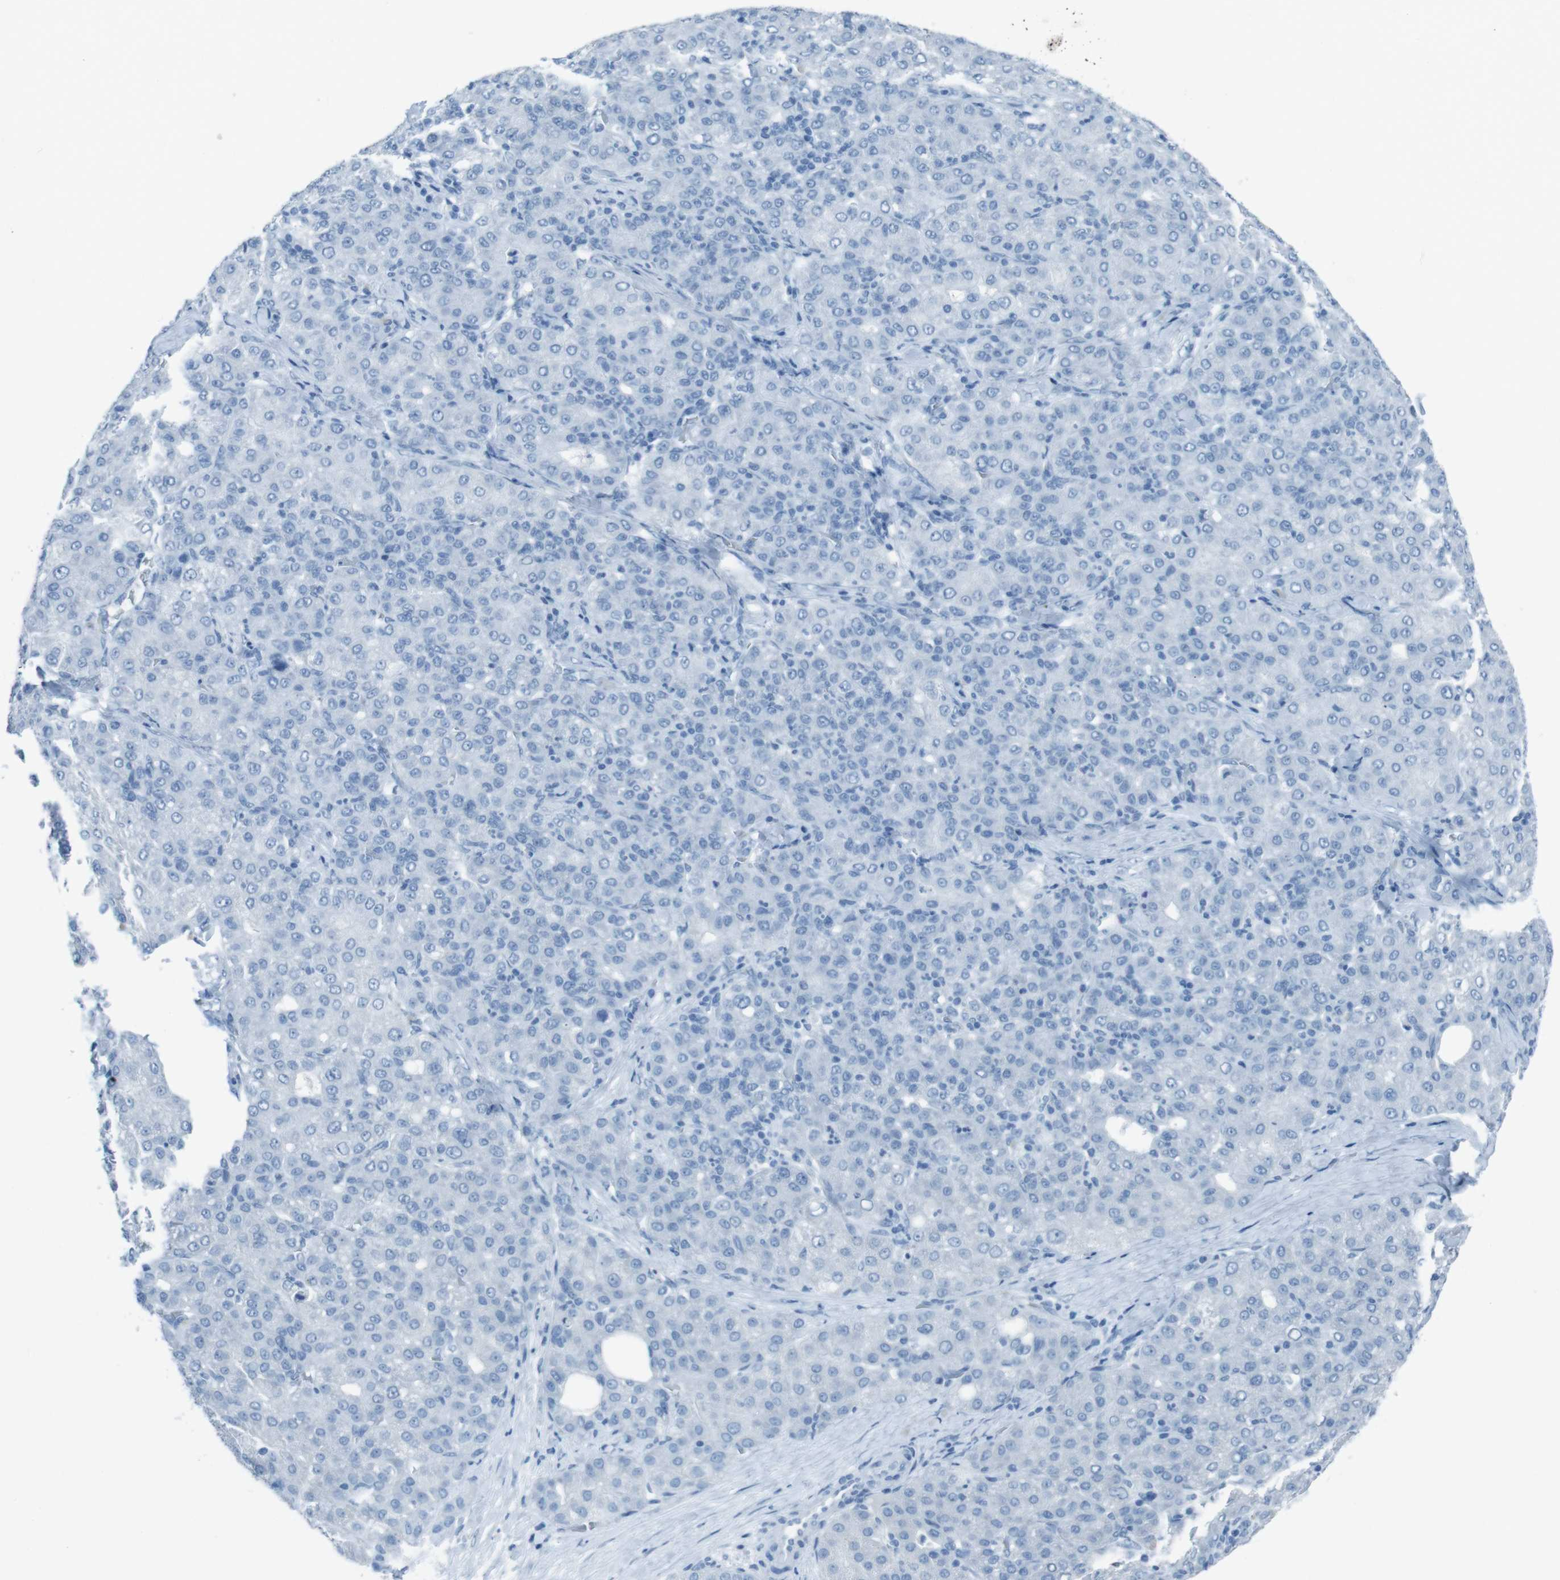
{"staining": {"intensity": "negative", "quantity": "none", "location": "none"}, "tissue": "liver cancer", "cell_type": "Tumor cells", "image_type": "cancer", "snomed": [{"axis": "morphology", "description": "Carcinoma, Hepatocellular, NOS"}, {"axis": "topography", "description": "Liver"}], "caption": "Liver cancer (hepatocellular carcinoma) stained for a protein using IHC reveals no staining tumor cells.", "gene": "TMEM207", "patient": {"sex": "male", "age": 65}}